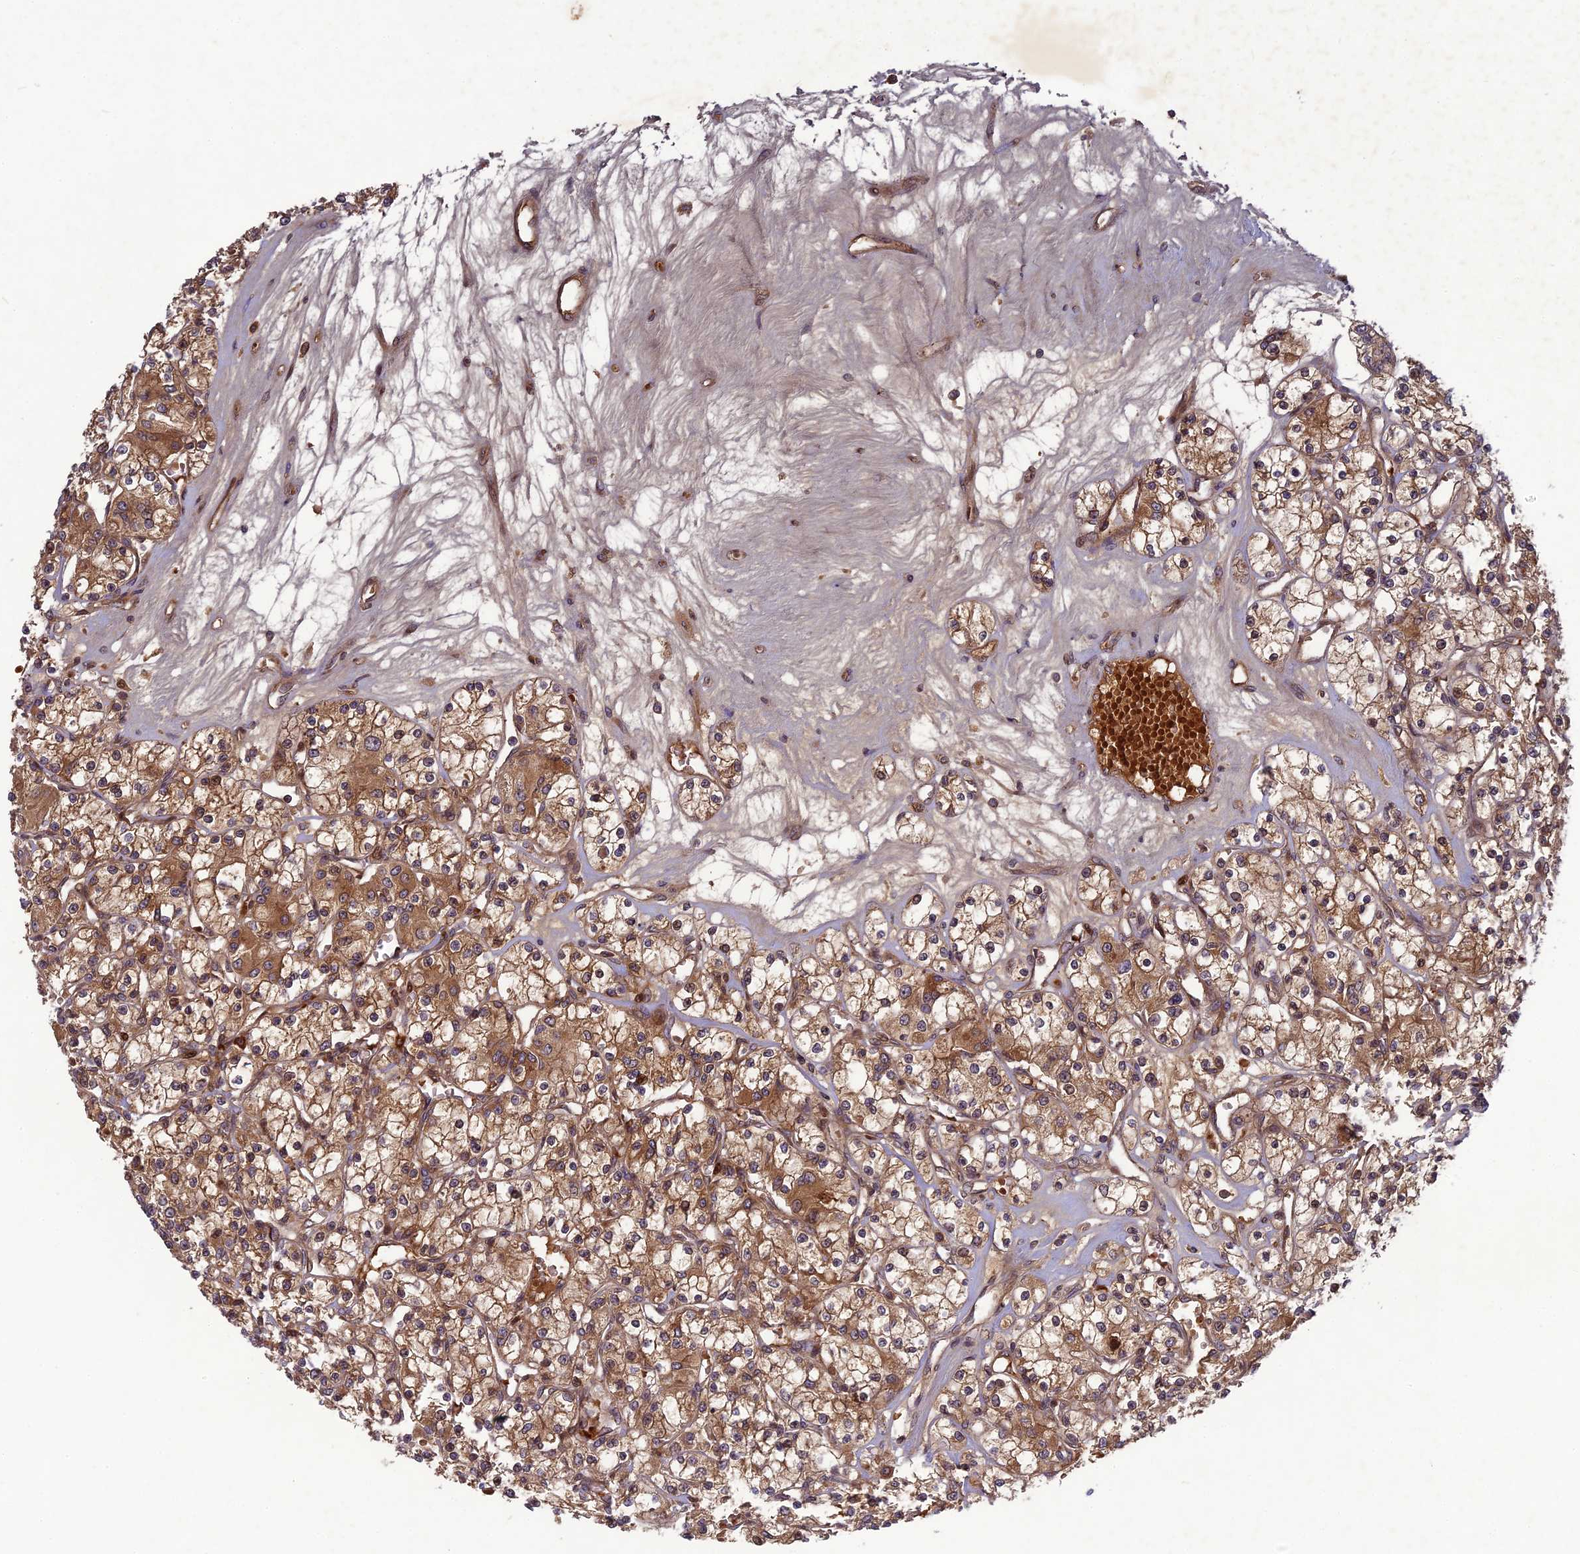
{"staining": {"intensity": "moderate", "quantity": ">75%", "location": "cytoplasmic/membranous"}, "tissue": "renal cancer", "cell_type": "Tumor cells", "image_type": "cancer", "snomed": [{"axis": "morphology", "description": "Adenocarcinoma, NOS"}, {"axis": "topography", "description": "Kidney"}], "caption": "Protein staining exhibits moderate cytoplasmic/membranous positivity in approximately >75% of tumor cells in adenocarcinoma (renal).", "gene": "TMUB2", "patient": {"sex": "female", "age": 59}}